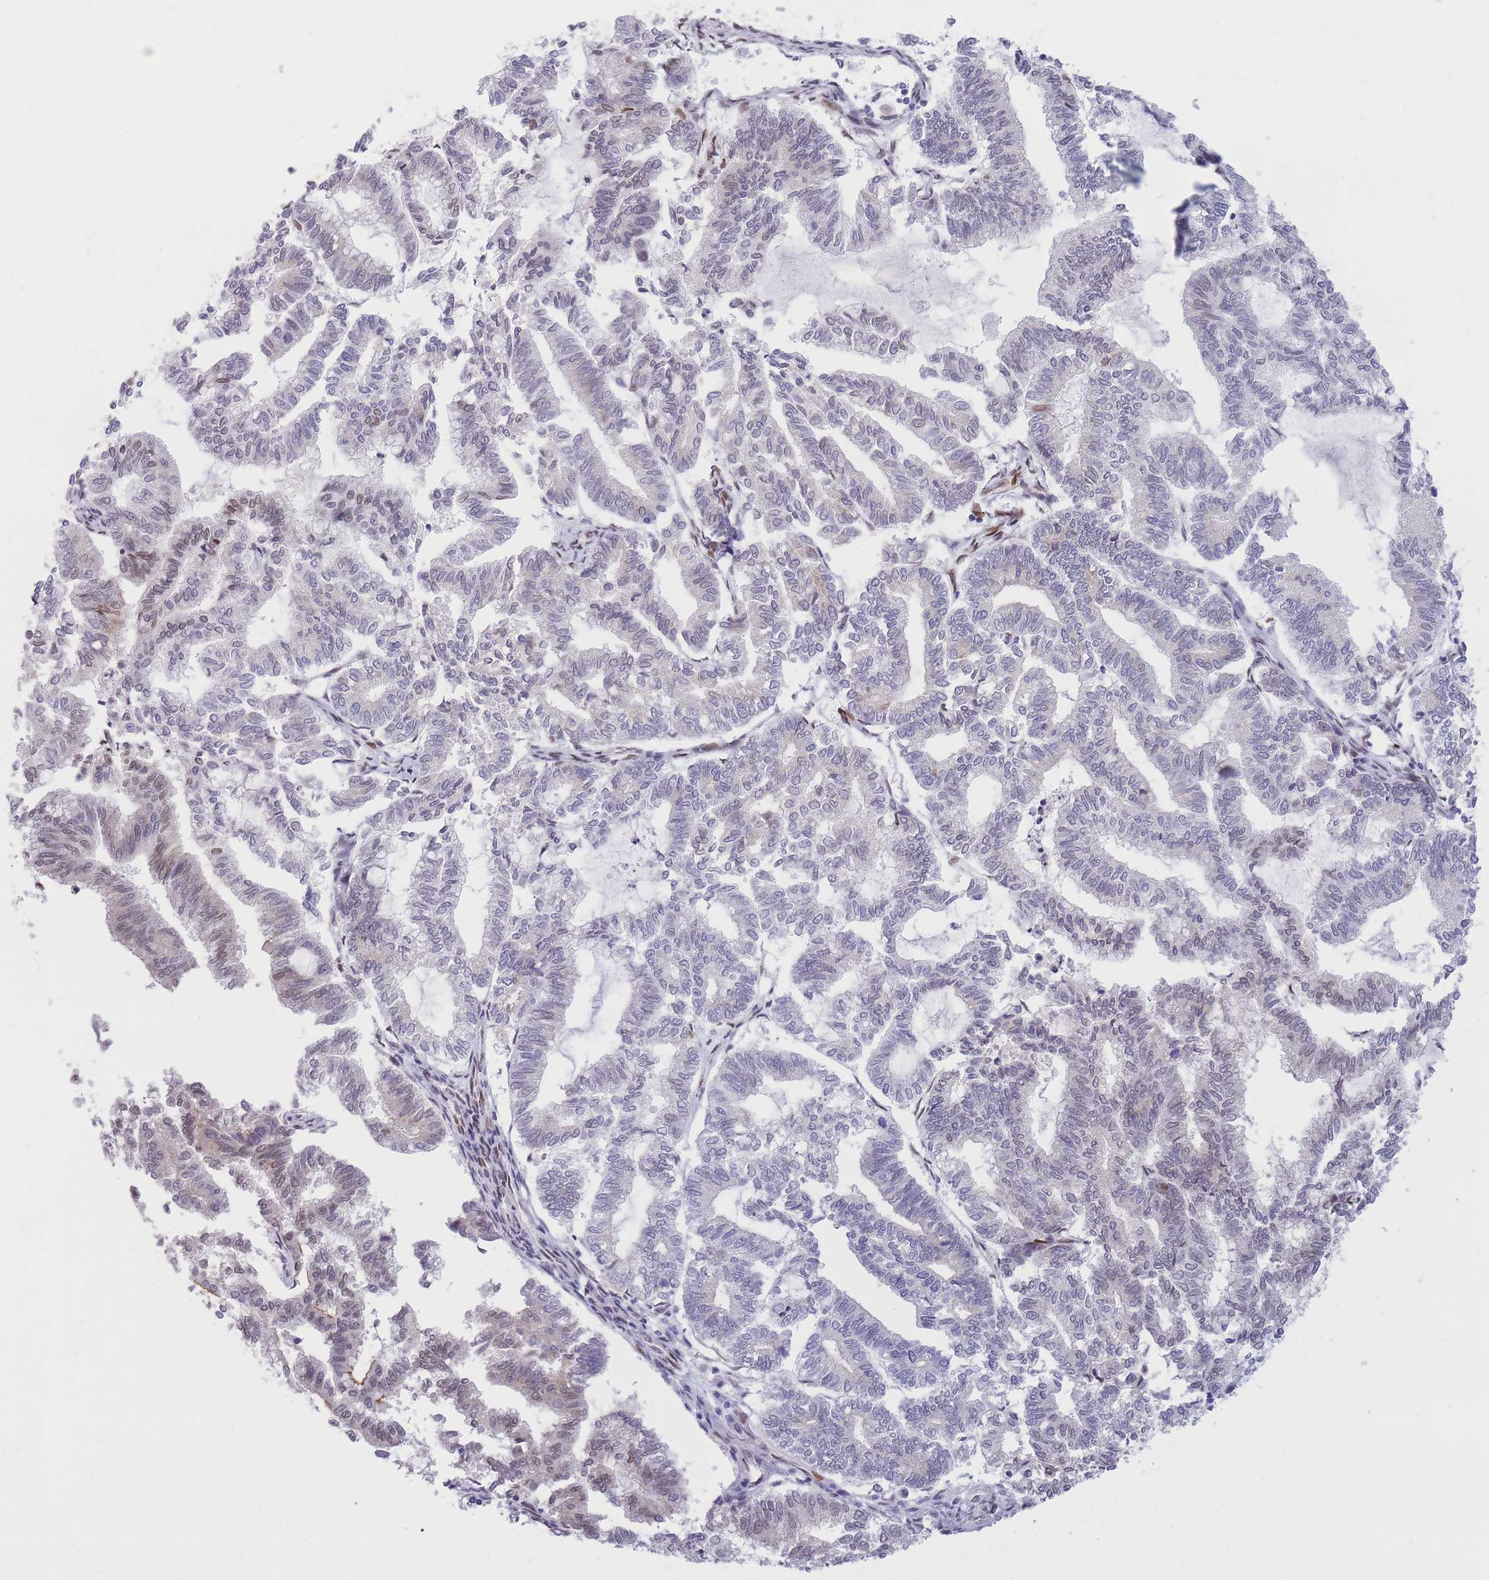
{"staining": {"intensity": "weak", "quantity": "<25%", "location": "nuclear"}, "tissue": "endometrial cancer", "cell_type": "Tumor cells", "image_type": "cancer", "snomed": [{"axis": "morphology", "description": "Adenocarcinoma, NOS"}, {"axis": "topography", "description": "Endometrium"}], "caption": "An immunohistochemistry histopathology image of endometrial adenocarcinoma is shown. There is no staining in tumor cells of endometrial adenocarcinoma. (DAB IHC visualized using brightfield microscopy, high magnification).", "gene": "HOOK2", "patient": {"sex": "female", "age": 79}}